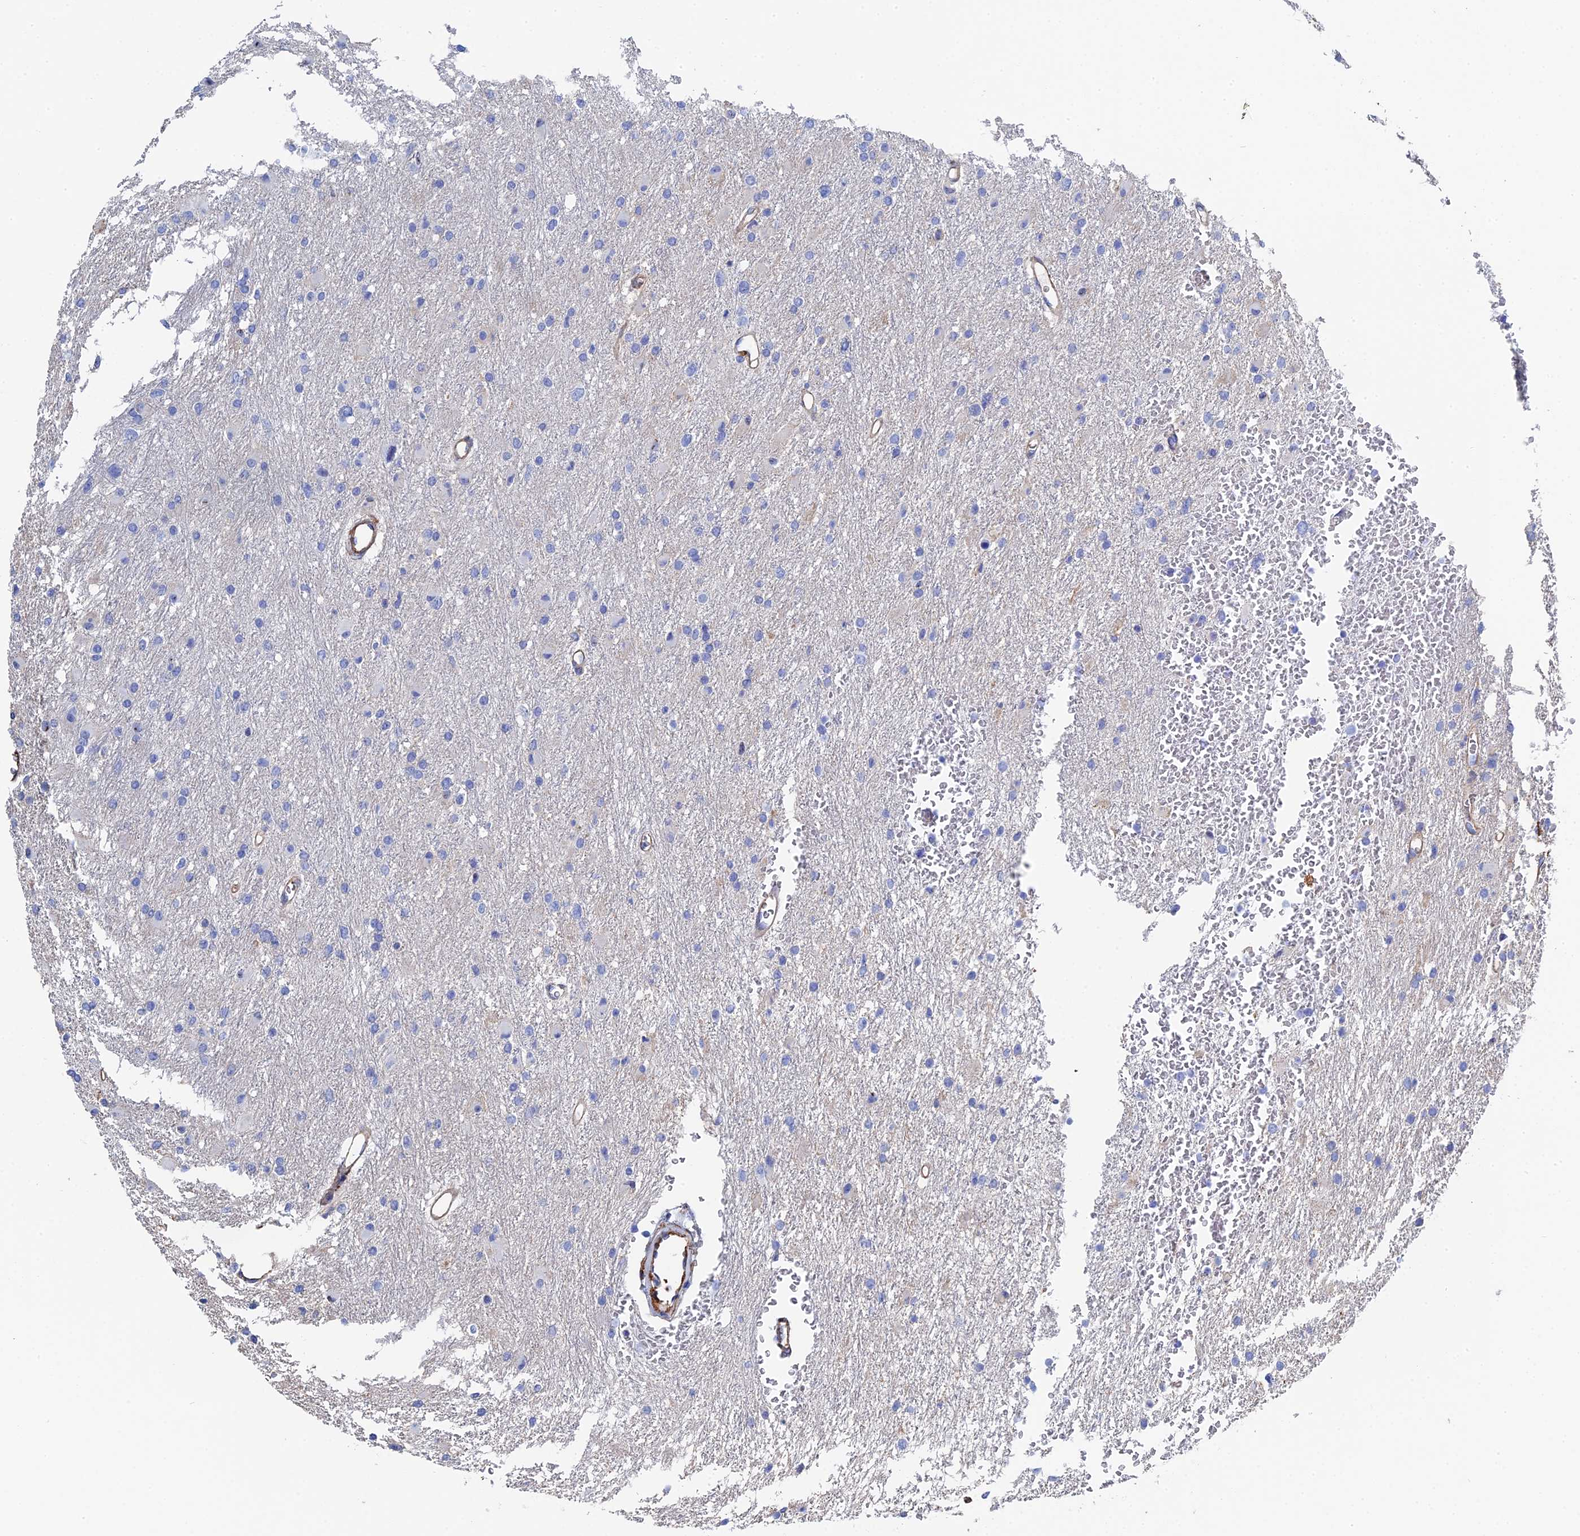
{"staining": {"intensity": "negative", "quantity": "none", "location": "none"}, "tissue": "glioma", "cell_type": "Tumor cells", "image_type": "cancer", "snomed": [{"axis": "morphology", "description": "Glioma, malignant, High grade"}, {"axis": "topography", "description": "Cerebral cortex"}], "caption": "This is an immunohistochemistry micrograph of high-grade glioma (malignant). There is no positivity in tumor cells.", "gene": "STRA6", "patient": {"sex": "female", "age": 36}}